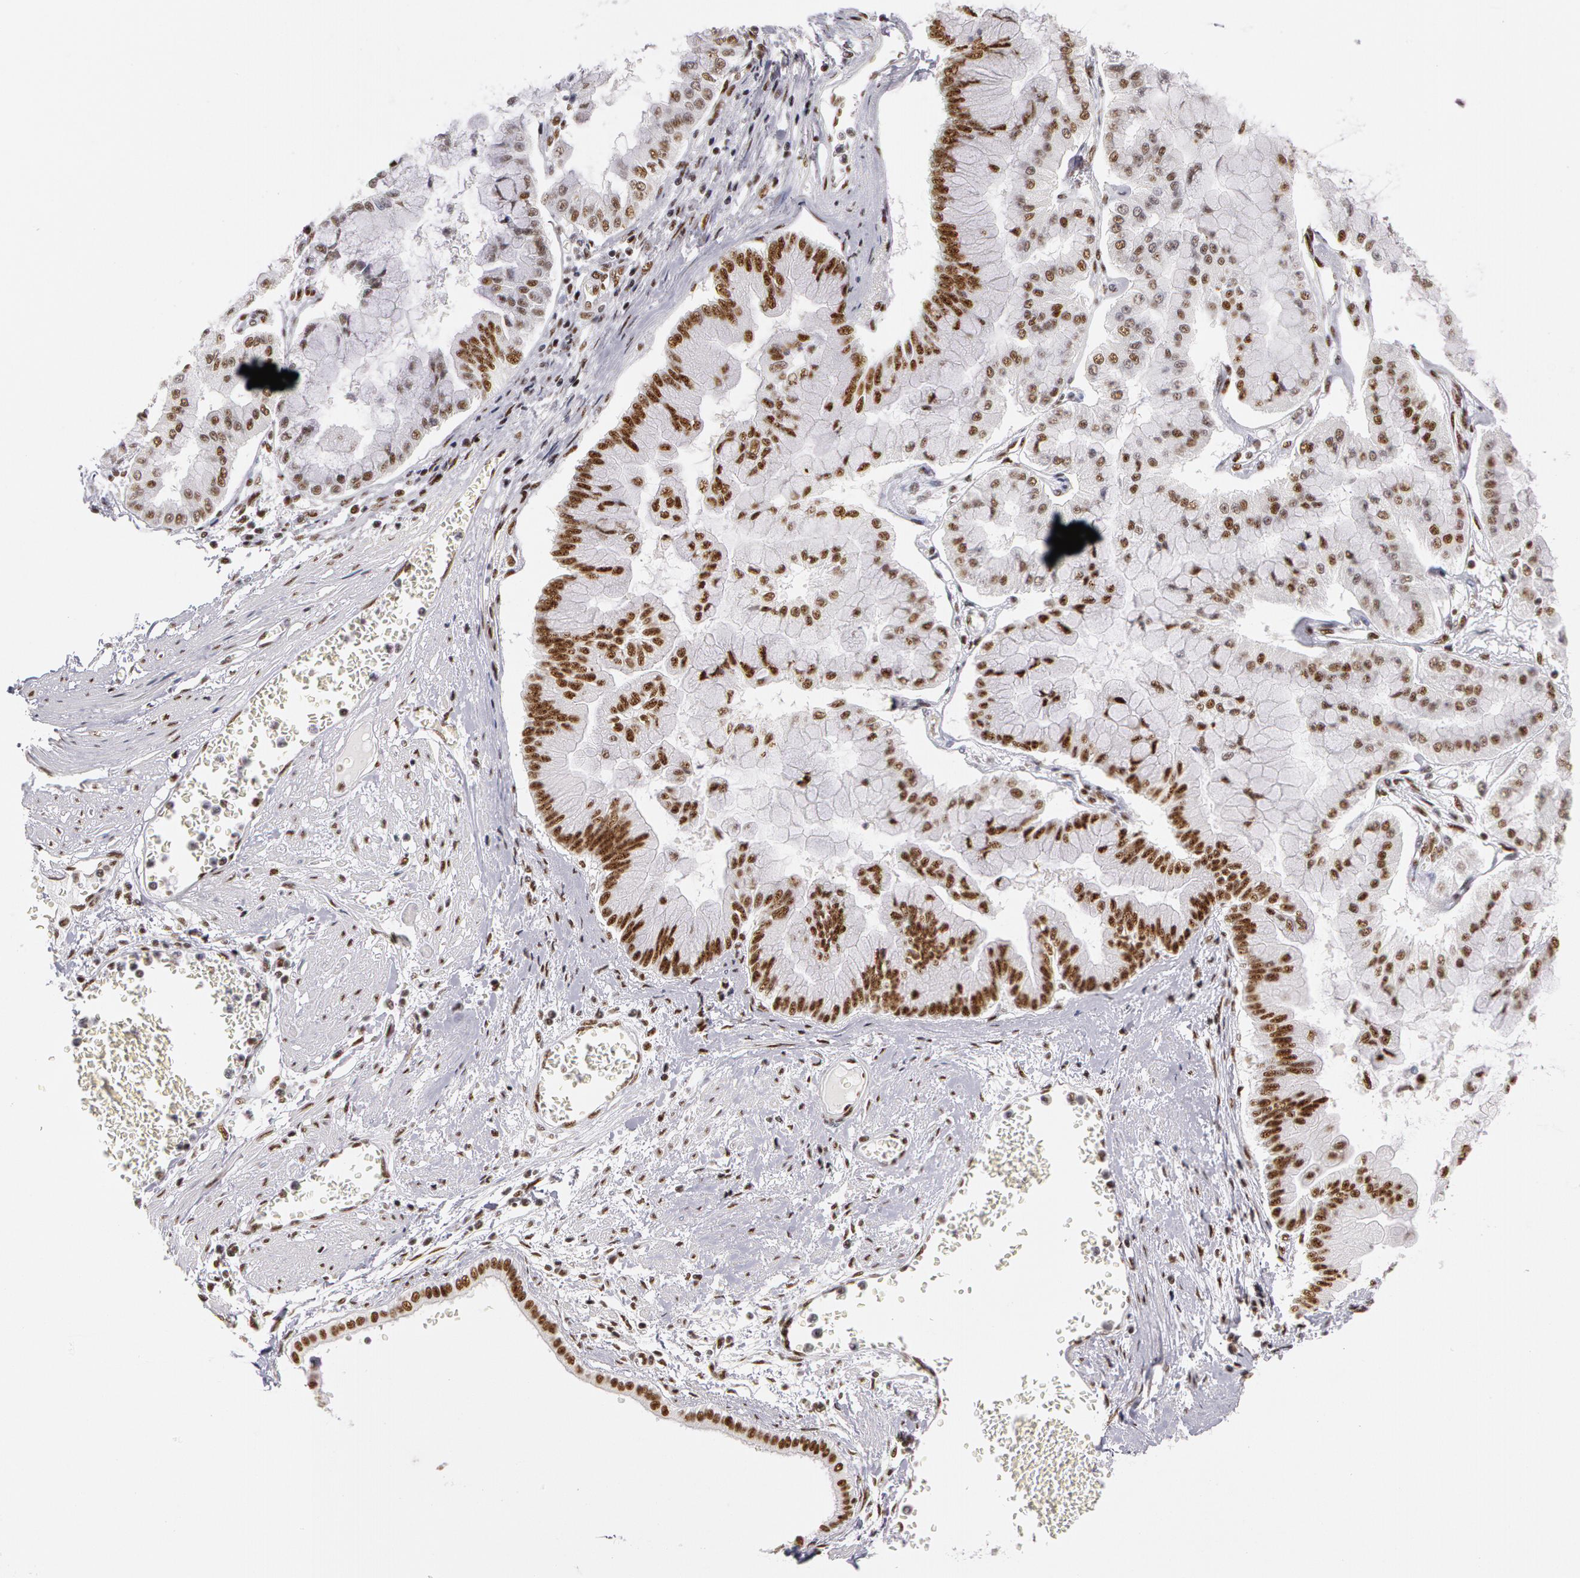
{"staining": {"intensity": "moderate", "quantity": ">75%", "location": "nuclear"}, "tissue": "liver cancer", "cell_type": "Tumor cells", "image_type": "cancer", "snomed": [{"axis": "morphology", "description": "Cholangiocarcinoma"}, {"axis": "topography", "description": "Liver"}], "caption": "IHC histopathology image of human liver cancer (cholangiocarcinoma) stained for a protein (brown), which shows medium levels of moderate nuclear expression in approximately >75% of tumor cells.", "gene": "PNN", "patient": {"sex": "female", "age": 79}}